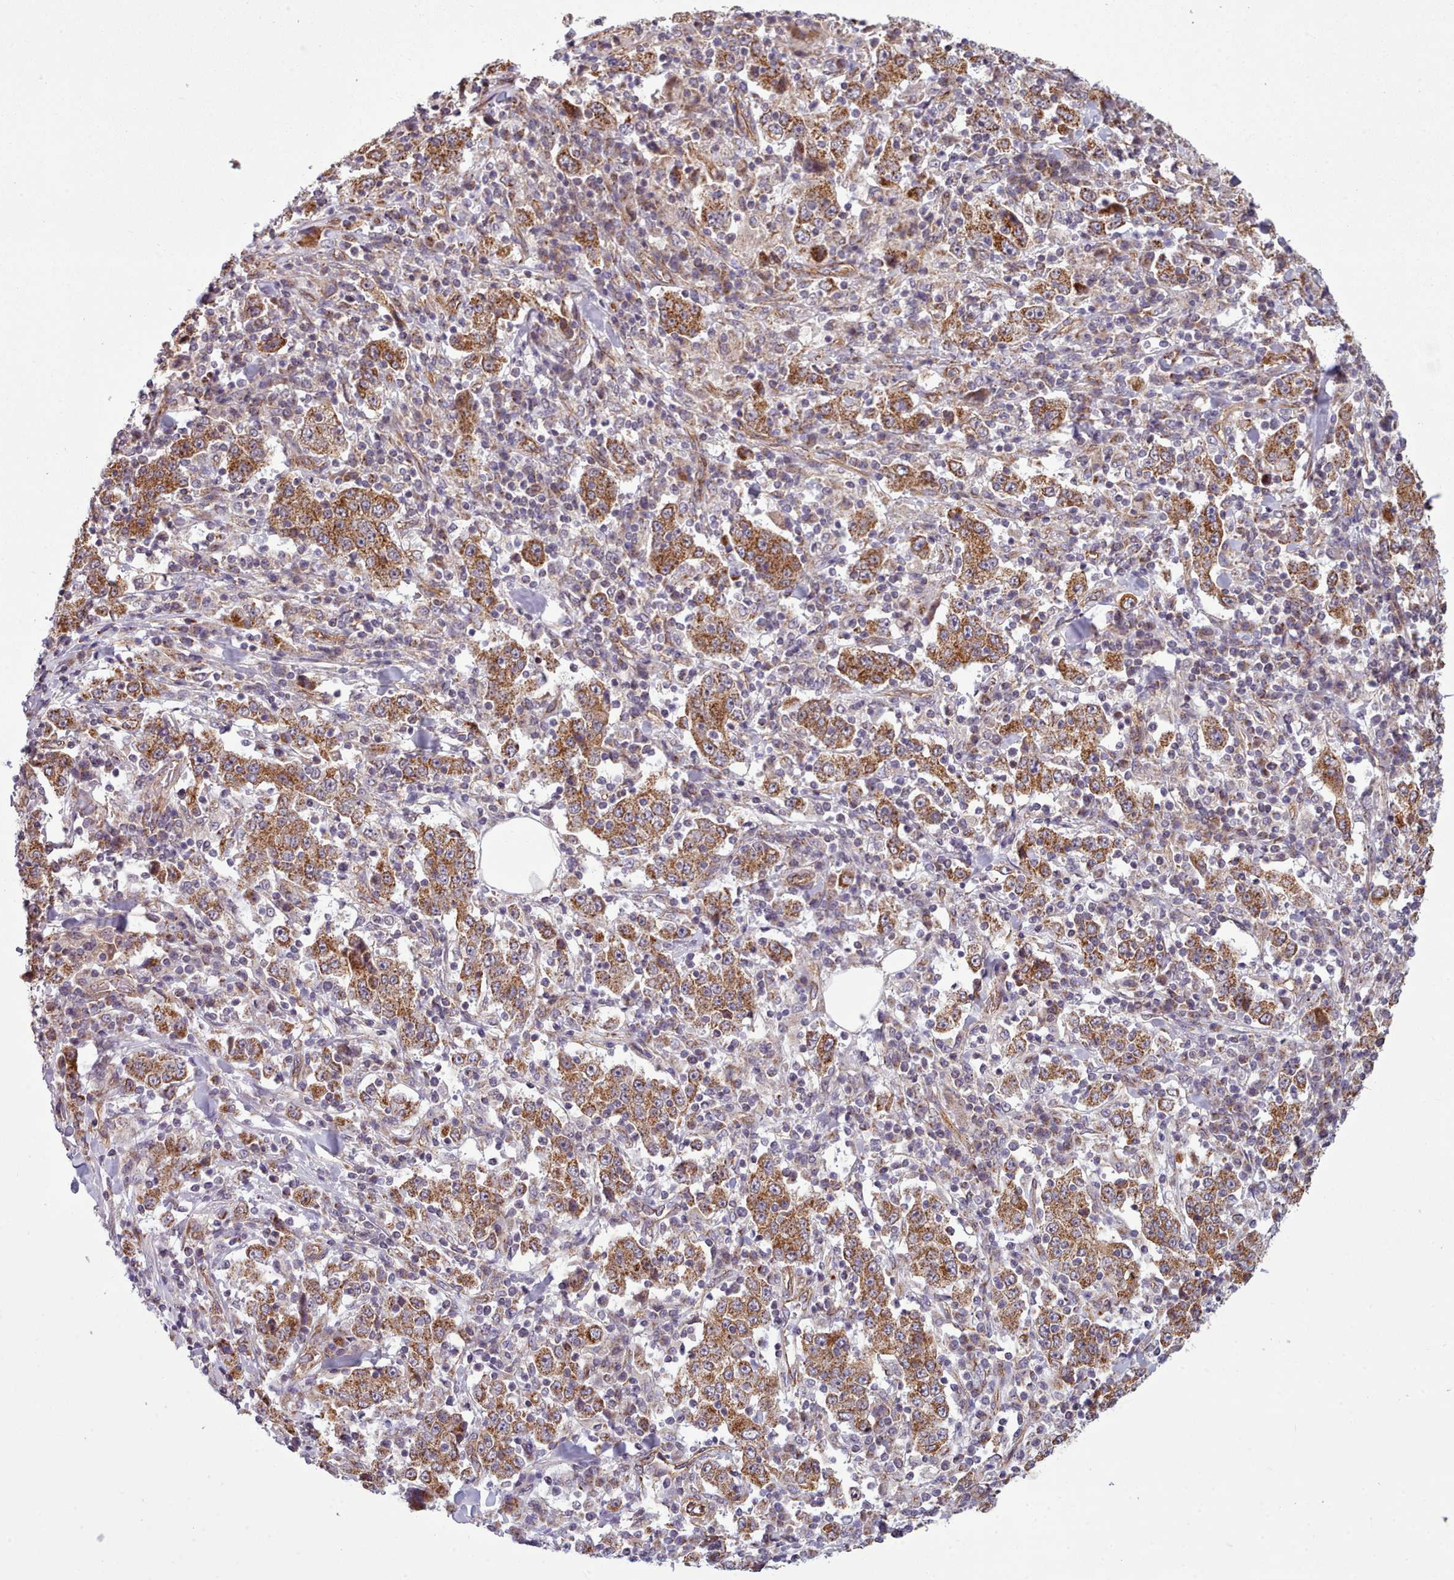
{"staining": {"intensity": "moderate", "quantity": ">75%", "location": "cytoplasmic/membranous"}, "tissue": "stomach cancer", "cell_type": "Tumor cells", "image_type": "cancer", "snomed": [{"axis": "morphology", "description": "Normal tissue, NOS"}, {"axis": "morphology", "description": "Adenocarcinoma, NOS"}, {"axis": "topography", "description": "Stomach, upper"}, {"axis": "topography", "description": "Stomach"}], "caption": "Adenocarcinoma (stomach) stained with DAB IHC reveals medium levels of moderate cytoplasmic/membranous positivity in approximately >75% of tumor cells.", "gene": "MRPL46", "patient": {"sex": "male", "age": 59}}